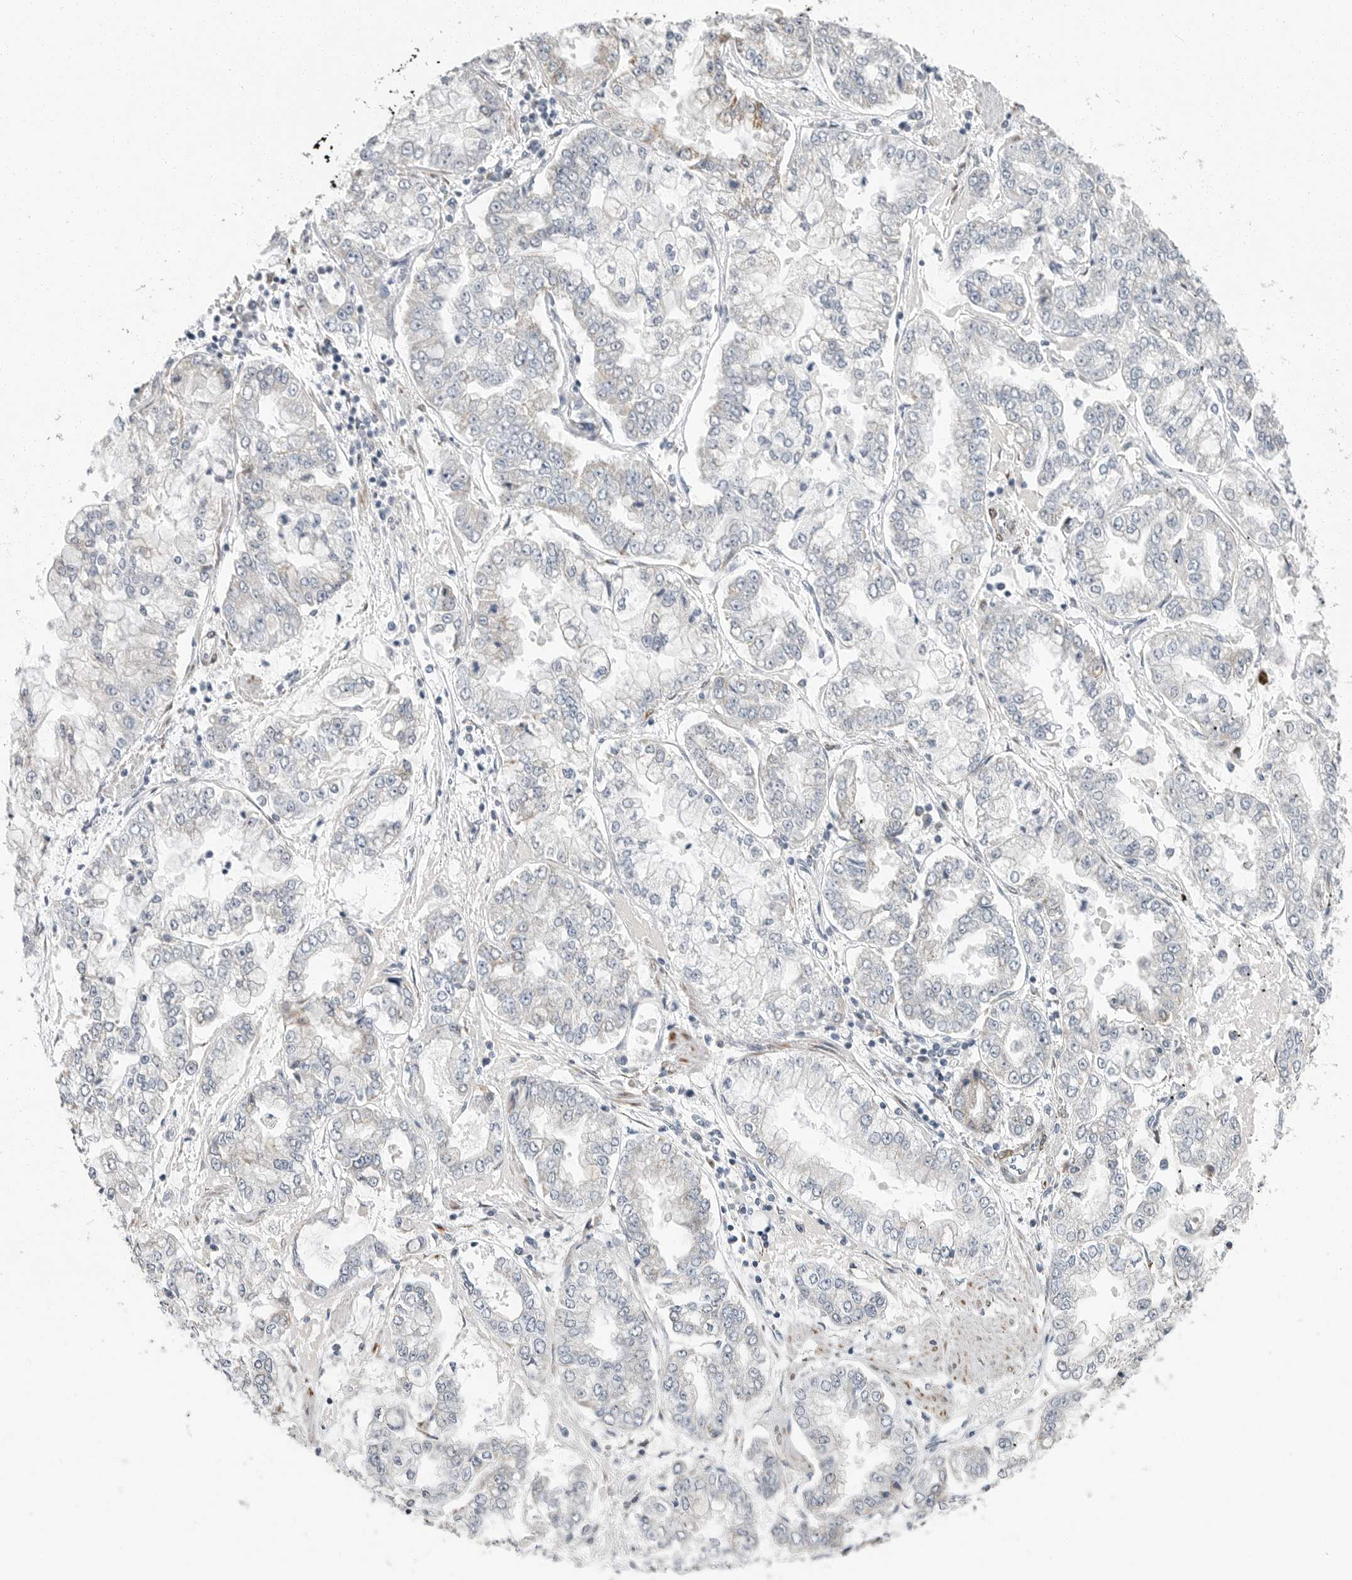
{"staining": {"intensity": "negative", "quantity": "none", "location": "none"}, "tissue": "stomach cancer", "cell_type": "Tumor cells", "image_type": "cancer", "snomed": [{"axis": "morphology", "description": "Adenocarcinoma, NOS"}, {"axis": "topography", "description": "Stomach"}], "caption": "This photomicrograph is of adenocarcinoma (stomach) stained with immunohistochemistry to label a protein in brown with the nuclei are counter-stained blue. There is no expression in tumor cells.", "gene": "PLN", "patient": {"sex": "male", "age": 76}}